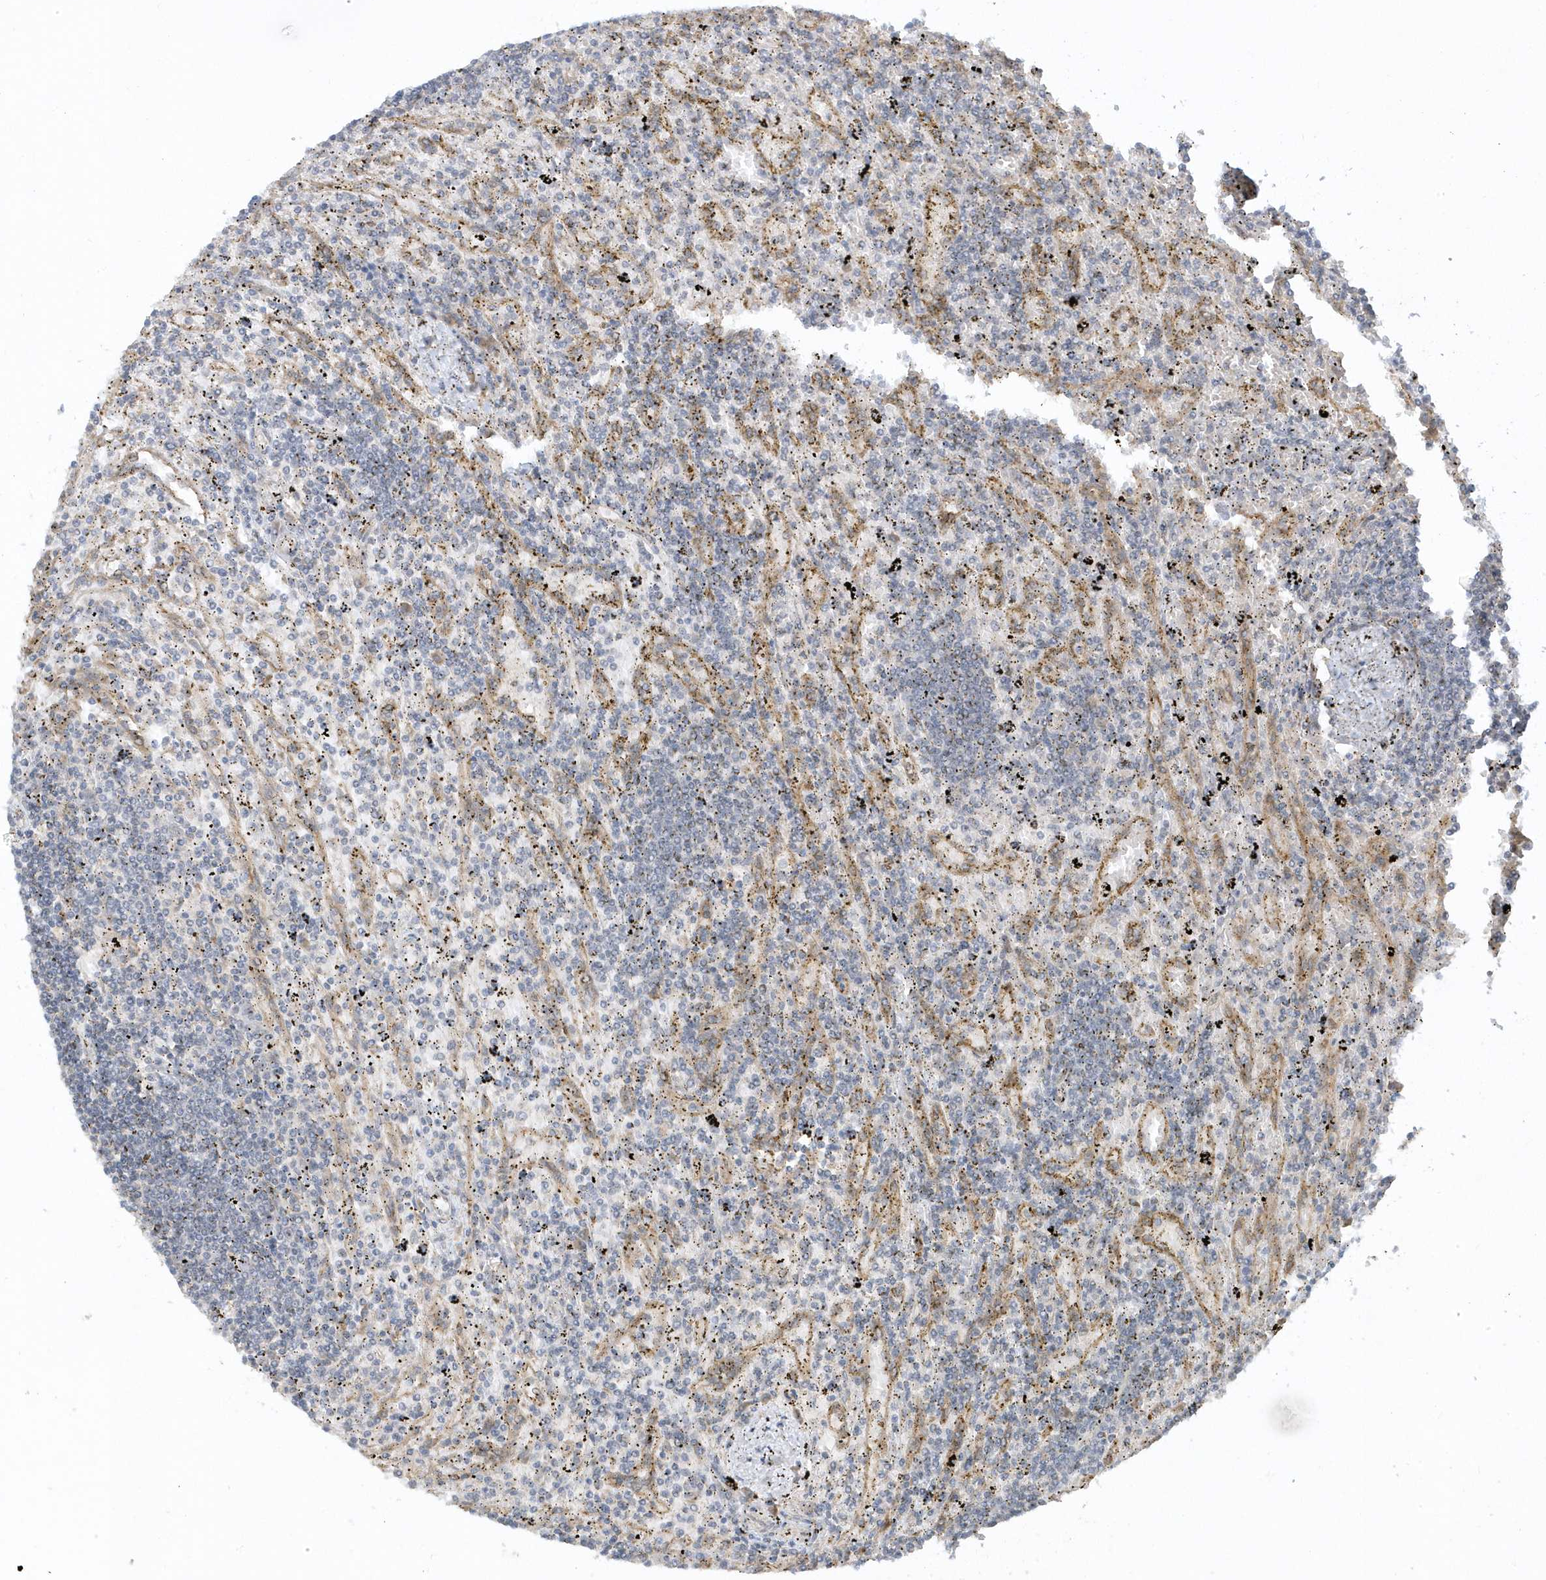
{"staining": {"intensity": "negative", "quantity": "none", "location": "none"}, "tissue": "lymphoma", "cell_type": "Tumor cells", "image_type": "cancer", "snomed": [{"axis": "morphology", "description": "Malignant lymphoma, non-Hodgkin's type, Low grade"}, {"axis": "topography", "description": "Spleen"}], "caption": "Immunohistochemistry (IHC) micrograph of human lymphoma stained for a protein (brown), which demonstrates no positivity in tumor cells.", "gene": "ECM2", "patient": {"sex": "male", "age": 76}}